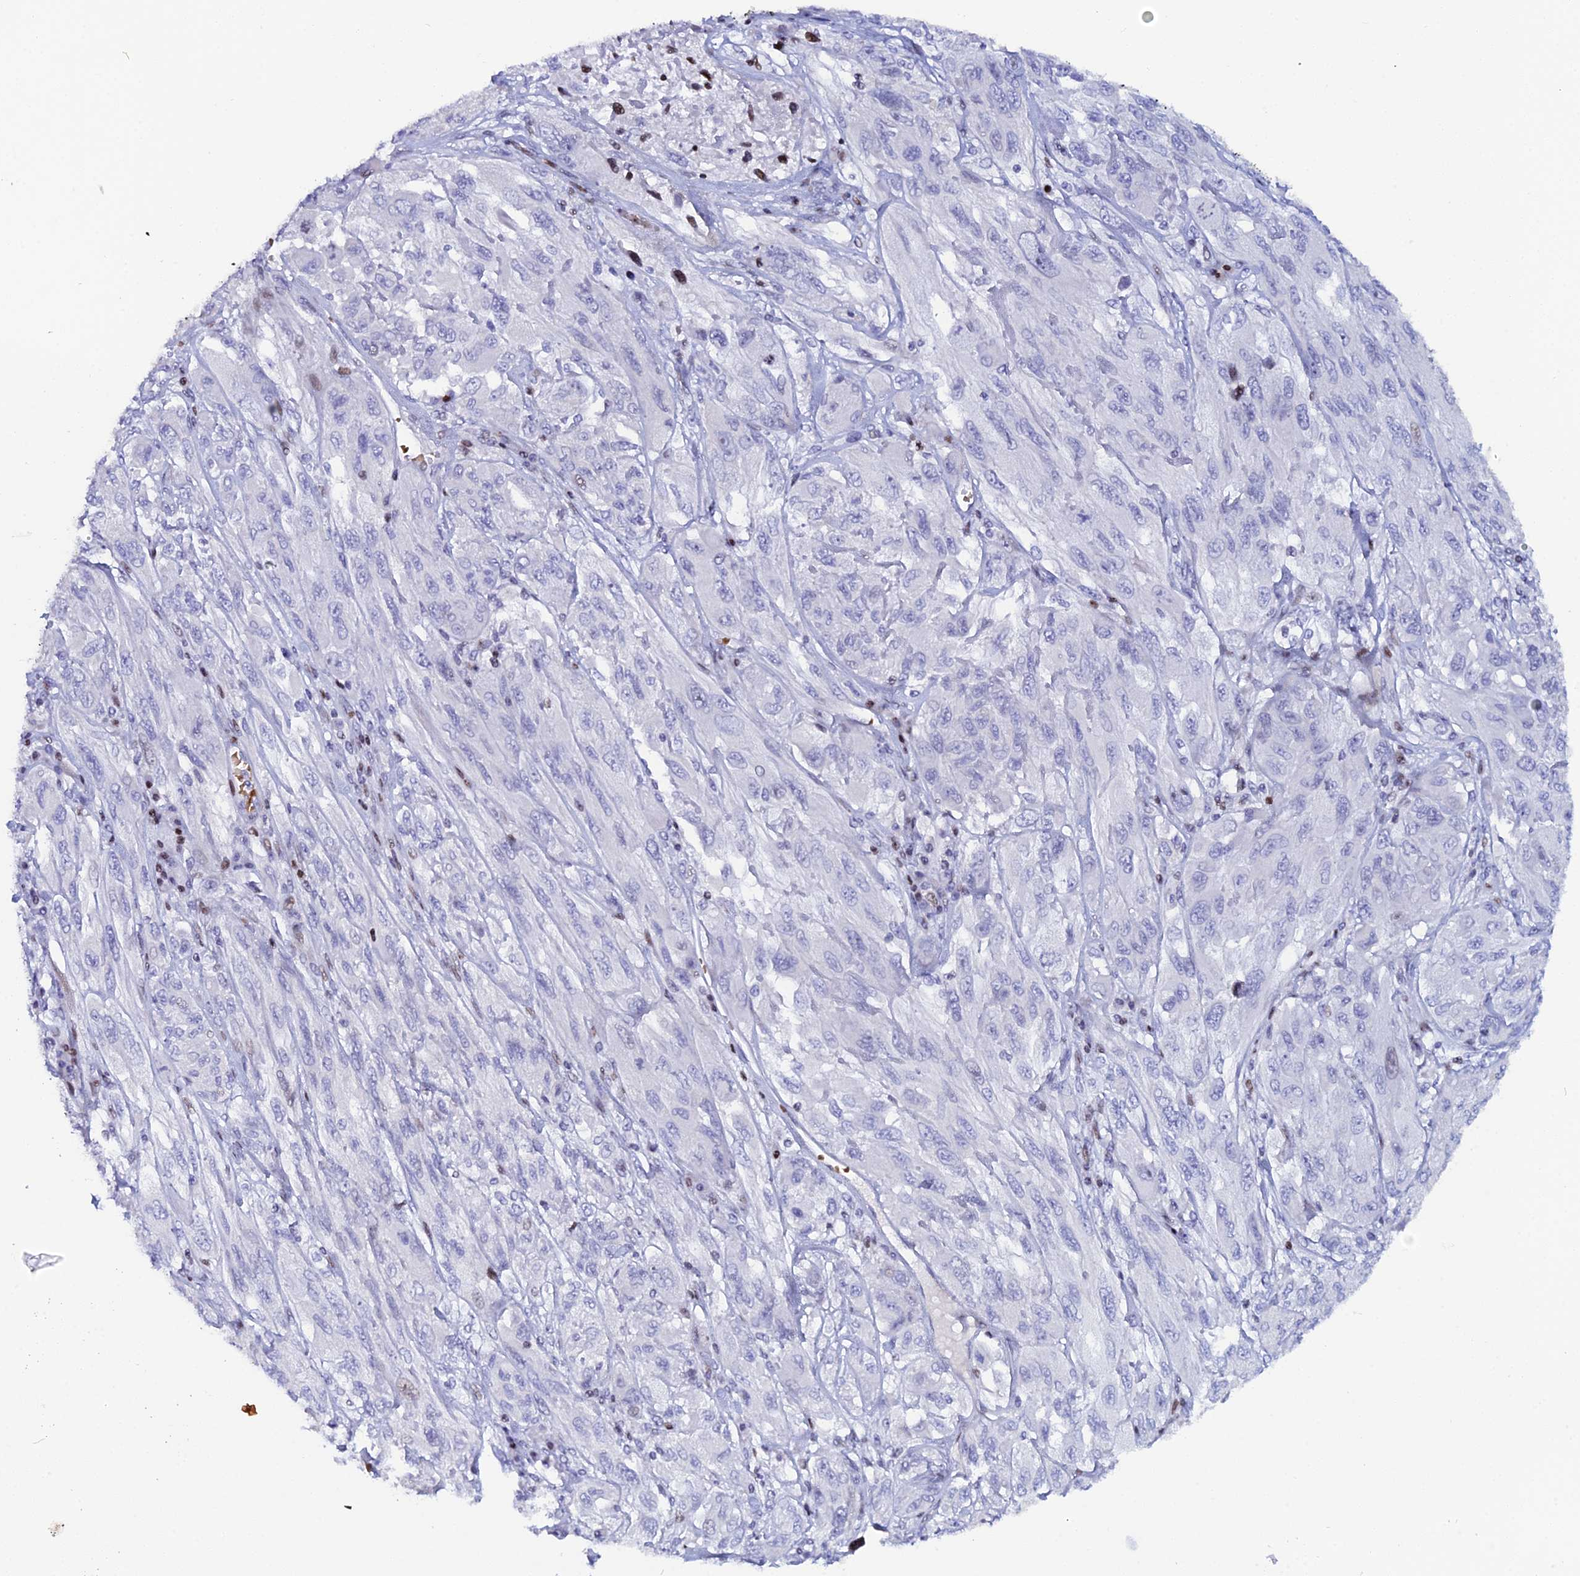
{"staining": {"intensity": "negative", "quantity": "none", "location": "none"}, "tissue": "melanoma", "cell_type": "Tumor cells", "image_type": "cancer", "snomed": [{"axis": "morphology", "description": "Malignant melanoma, NOS"}, {"axis": "topography", "description": "Skin"}], "caption": "Immunohistochemical staining of human melanoma demonstrates no significant positivity in tumor cells.", "gene": "MYNN", "patient": {"sex": "female", "age": 91}}